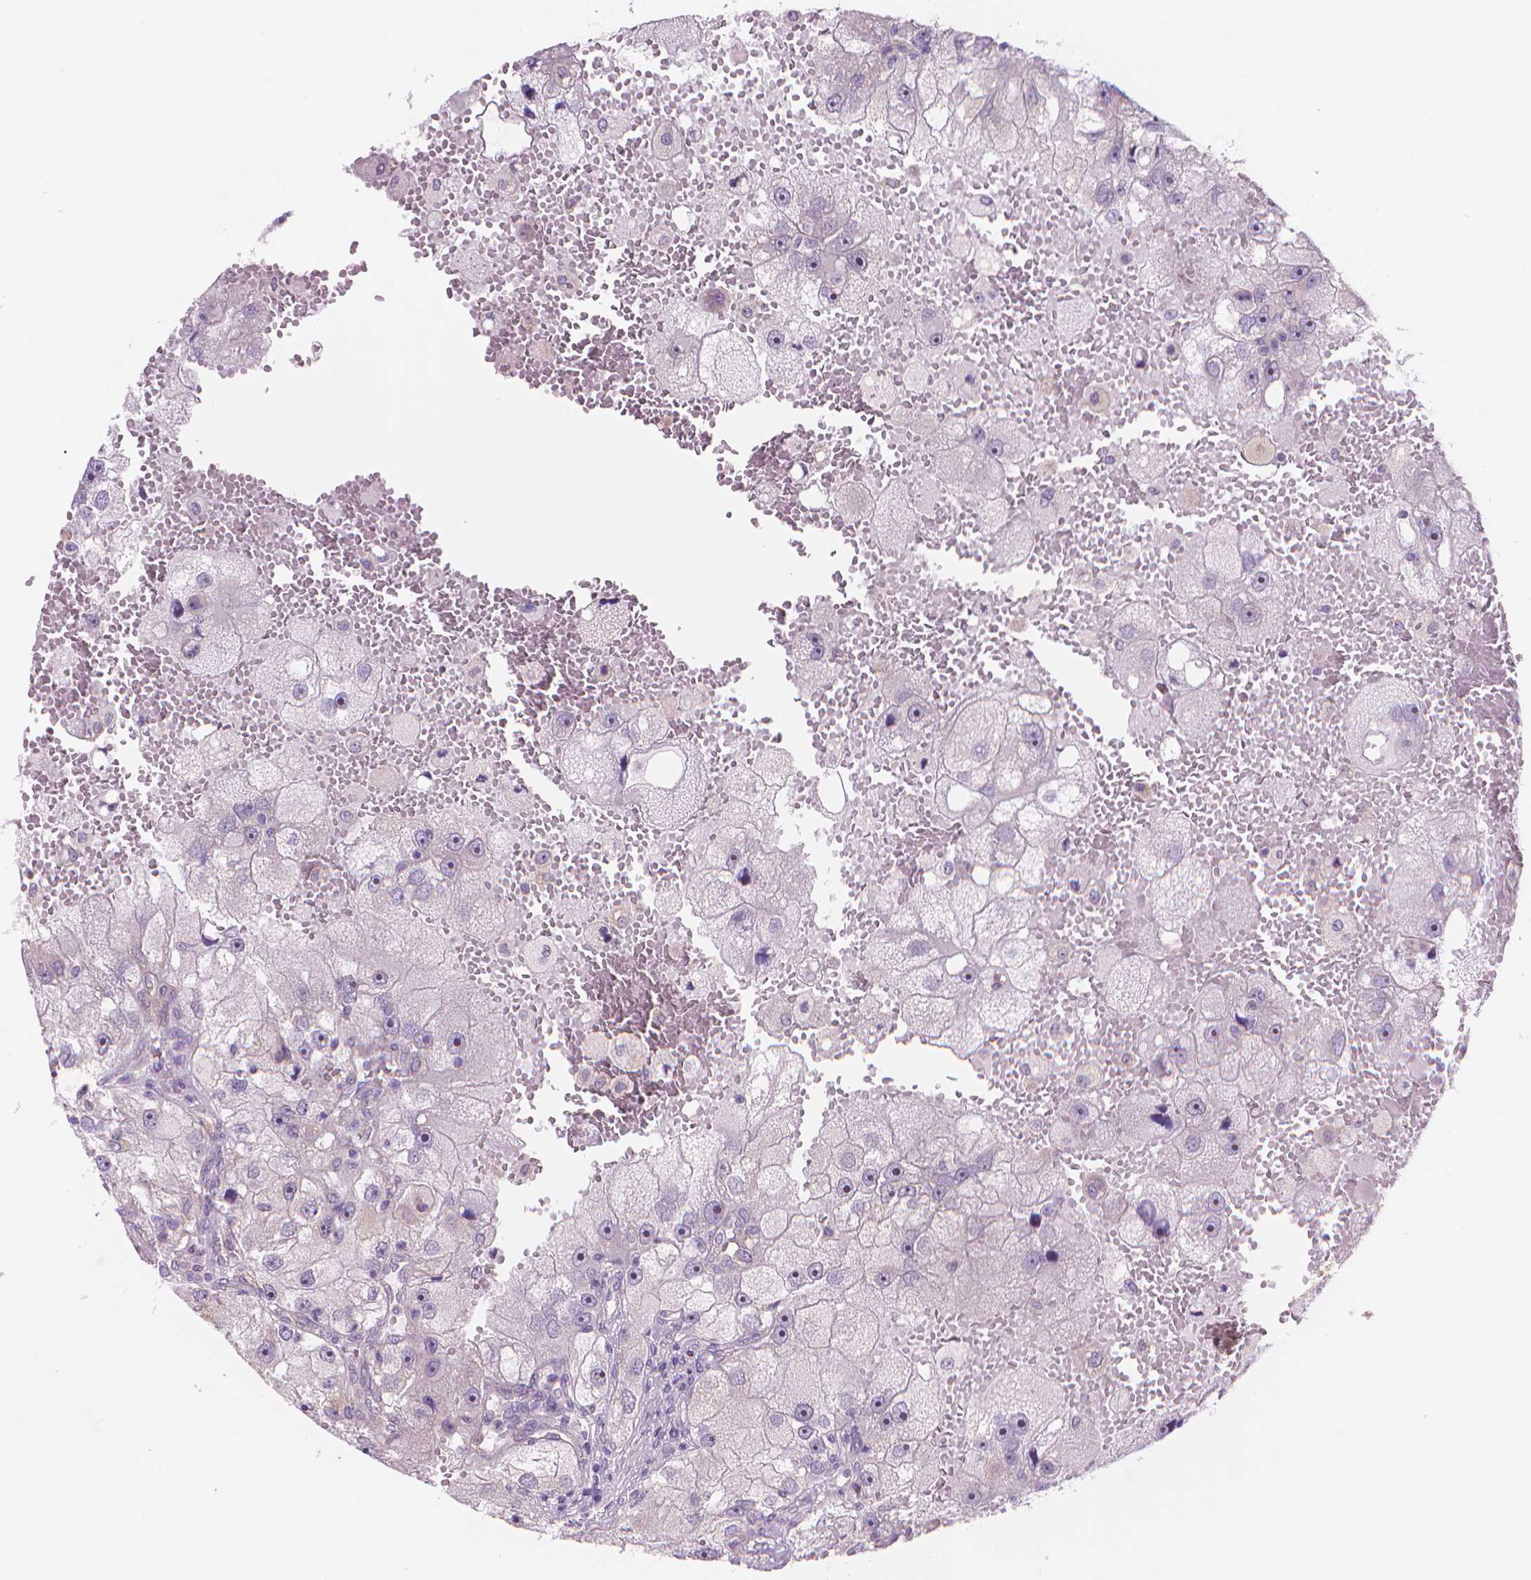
{"staining": {"intensity": "negative", "quantity": "none", "location": "none"}, "tissue": "renal cancer", "cell_type": "Tumor cells", "image_type": "cancer", "snomed": [{"axis": "morphology", "description": "Adenocarcinoma, NOS"}, {"axis": "topography", "description": "Kidney"}], "caption": "The photomicrograph demonstrates no staining of tumor cells in renal adenocarcinoma. (DAB (3,3'-diaminobenzidine) immunohistochemistry (IHC), high magnification).", "gene": "ENSG00000187186", "patient": {"sex": "male", "age": 63}}